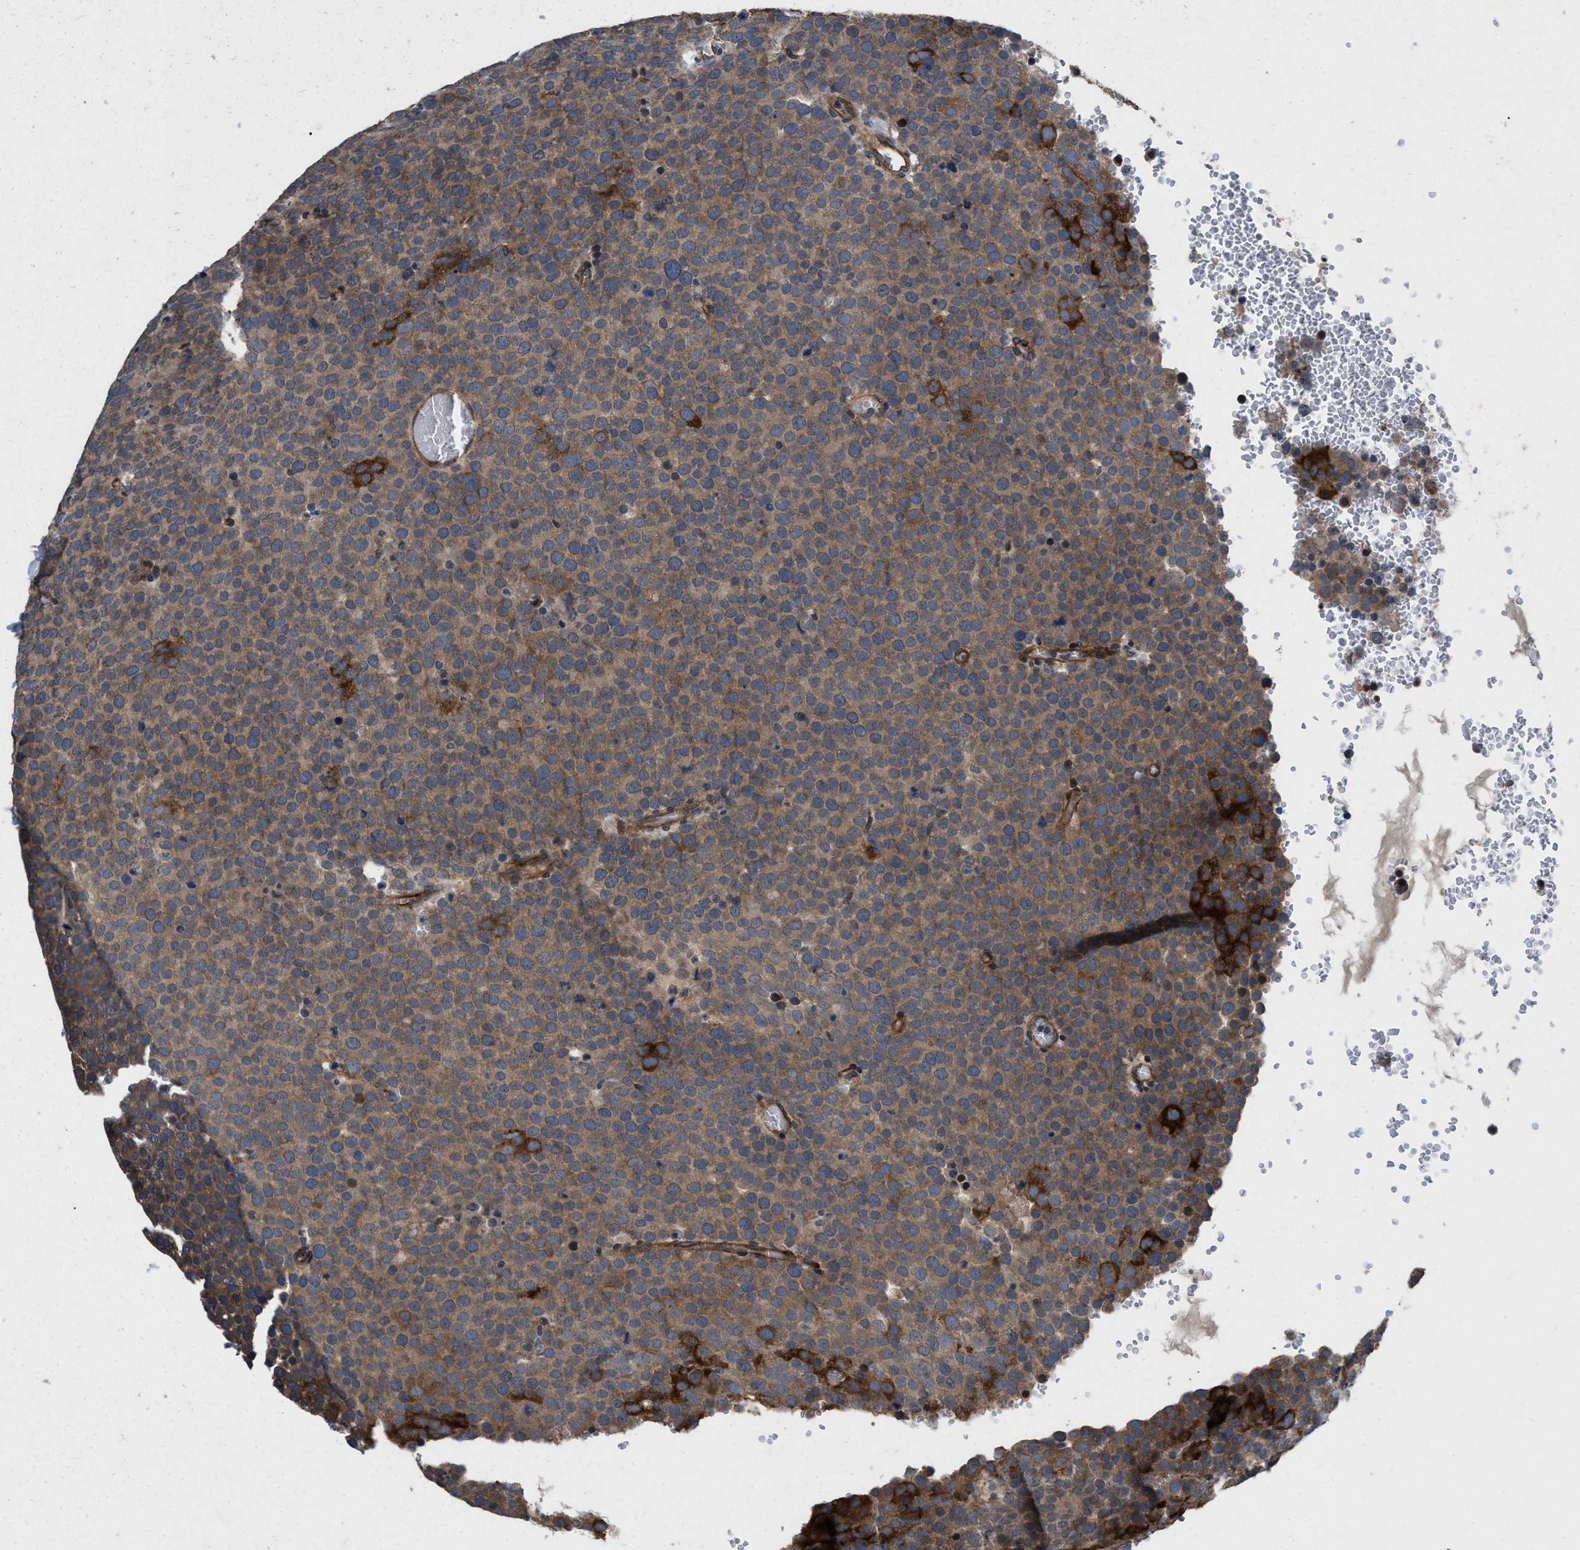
{"staining": {"intensity": "moderate", "quantity": ">75%", "location": "cytoplasmic/membranous"}, "tissue": "testis cancer", "cell_type": "Tumor cells", "image_type": "cancer", "snomed": [{"axis": "morphology", "description": "Normal tissue, NOS"}, {"axis": "morphology", "description": "Seminoma, NOS"}, {"axis": "topography", "description": "Testis"}], "caption": "Testis seminoma stained with a protein marker reveals moderate staining in tumor cells.", "gene": "HSPA12B", "patient": {"sex": "male", "age": 71}}